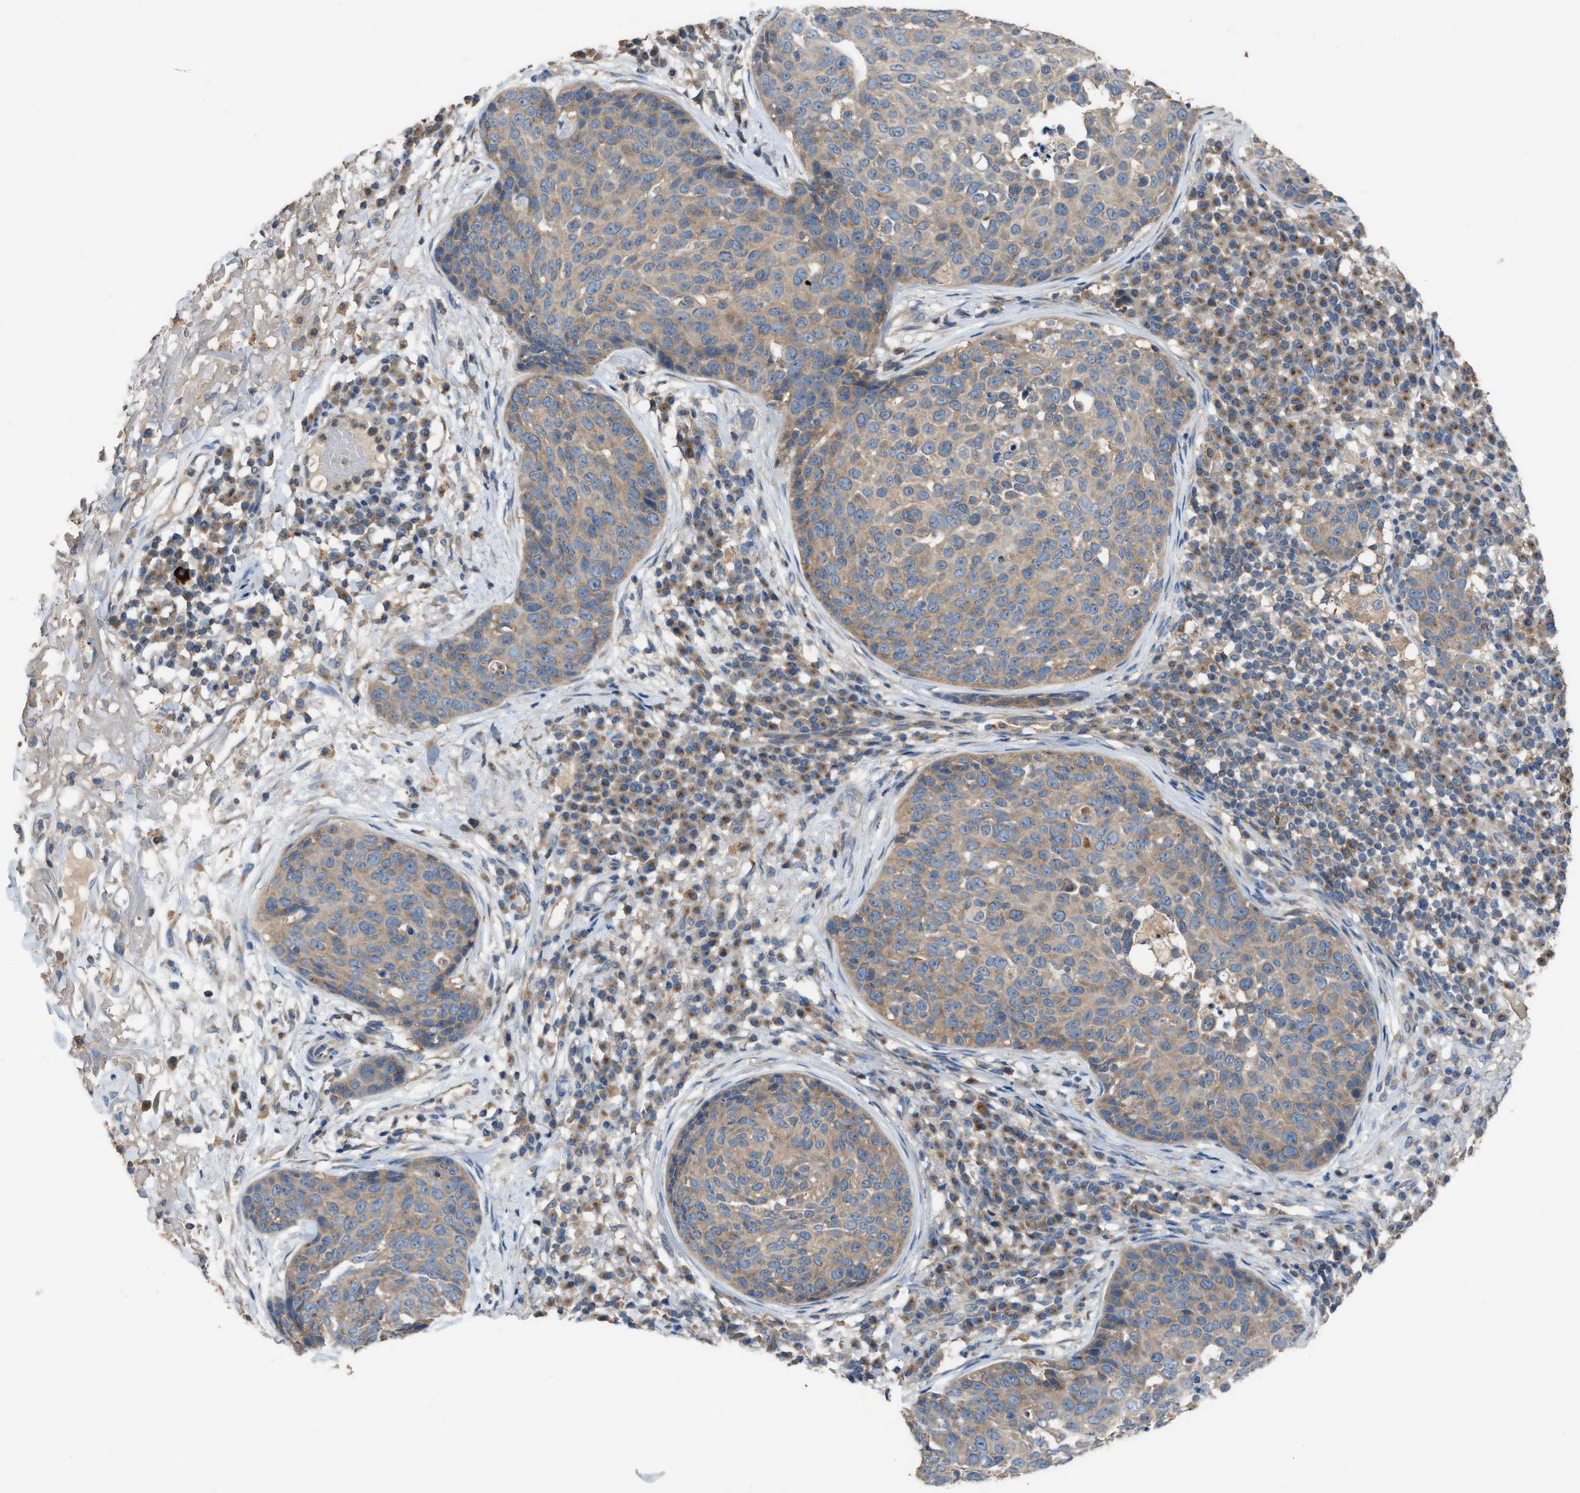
{"staining": {"intensity": "weak", "quantity": ">75%", "location": "cytoplasmic/membranous"}, "tissue": "skin cancer", "cell_type": "Tumor cells", "image_type": "cancer", "snomed": [{"axis": "morphology", "description": "Squamous cell carcinoma in situ, NOS"}, {"axis": "morphology", "description": "Squamous cell carcinoma, NOS"}, {"axis": "topography", "description": "Skin"}], "caption": "Immunohistochemical staining of human skin squamous cell carcinoma exhibits low levels of weak cytoplasmic/membranous protein staining in approximately >75% of tumor cells.", "gene": "TPK1", "patient": {"sex": "male", "age": 93}}